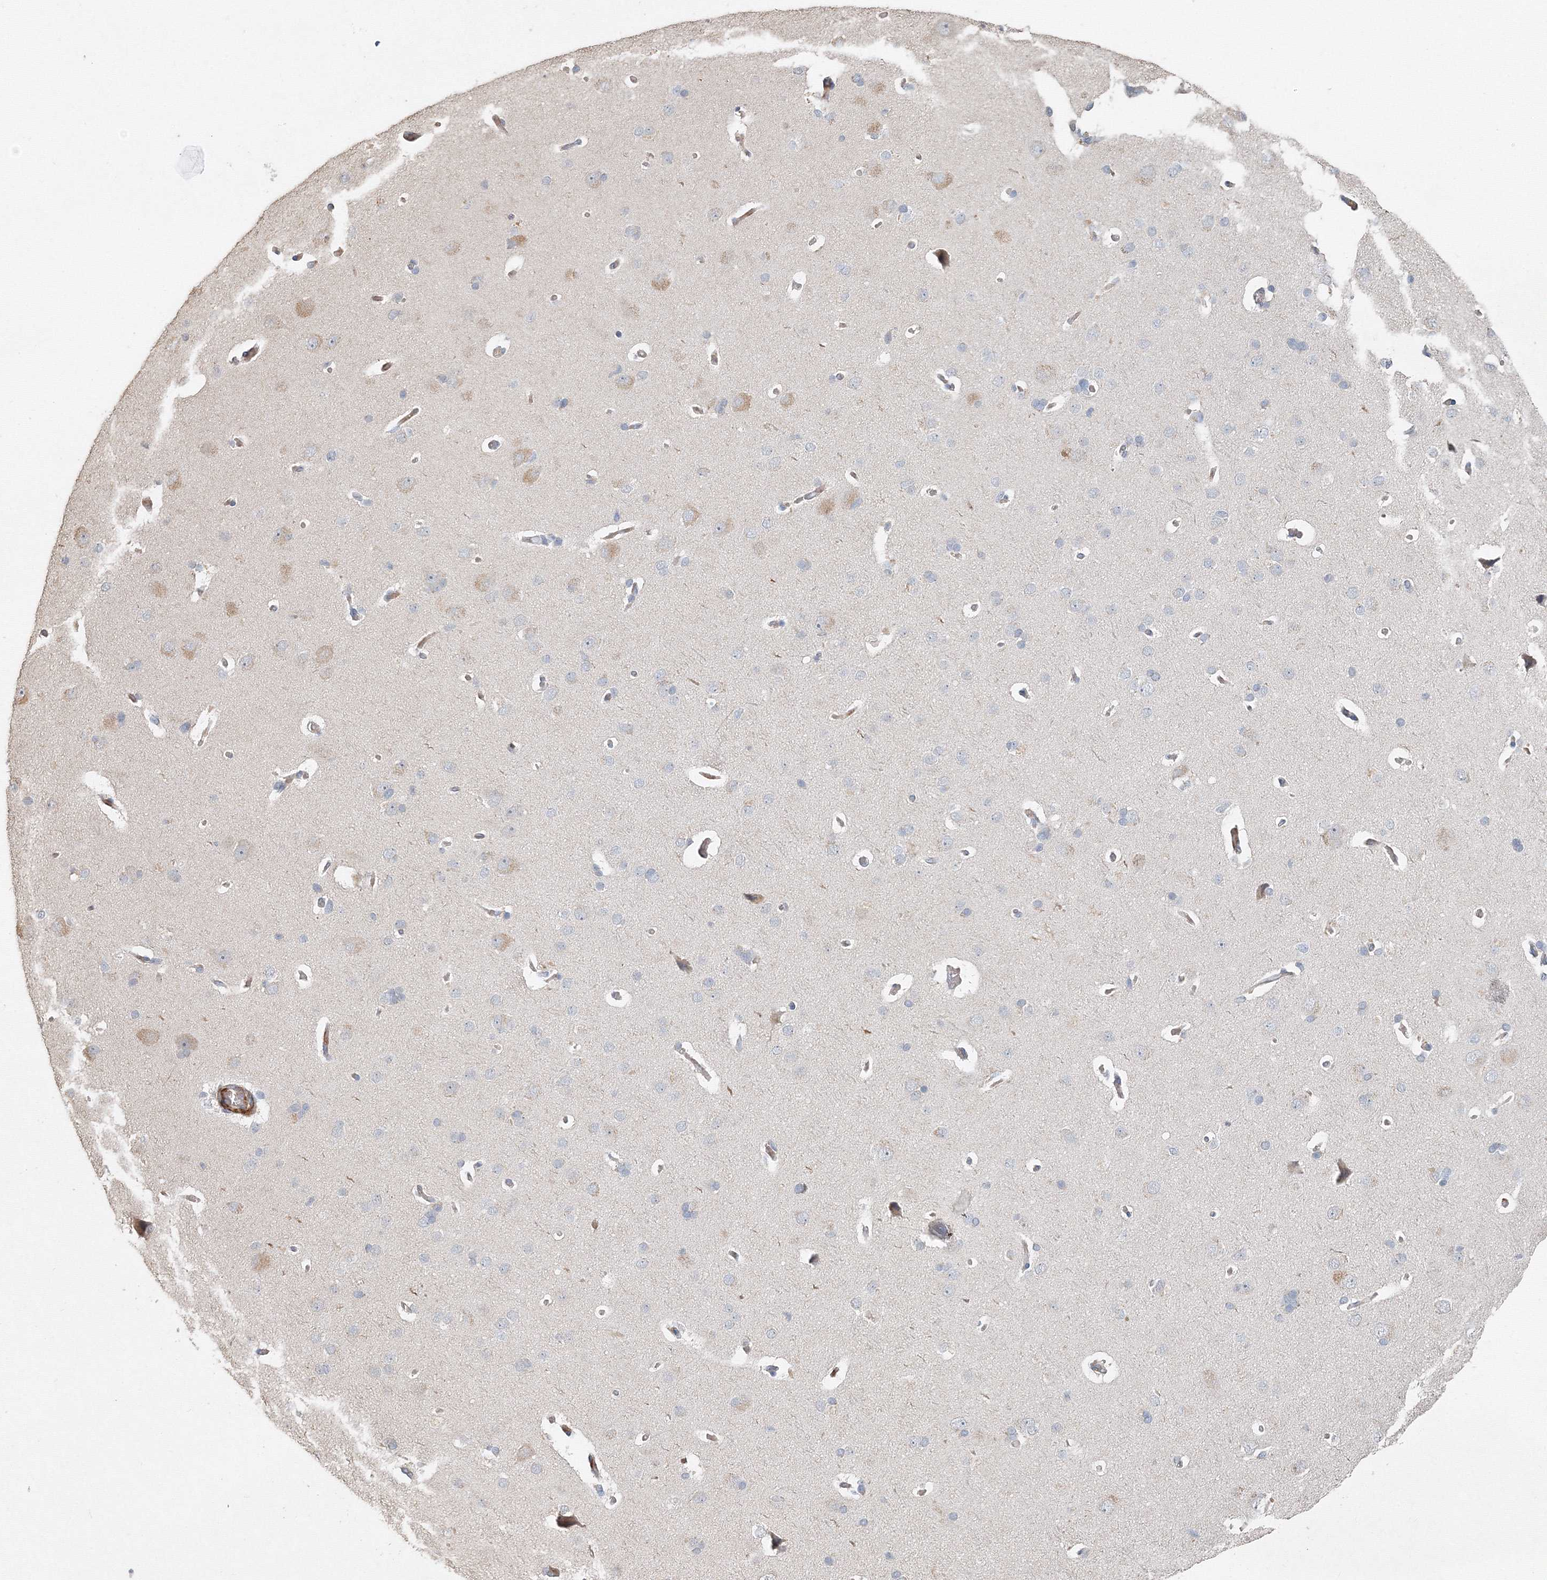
{"staining": {"intensity": "negative", "quantity": "none", "location": "none"}, "tissue": "cerebral cortex", "cell_type": "Endothelial cells", "image_type": "normal", "snomed": [{"axis": "morphology", "description": "Normal tissue, NOS"}, {"axis": "topography", "description": "Cerebral cortex"}], "caption": "Immunohistochemical staining of benign human cerebral cortex shows no significant expression in endothelial cells.", "gene": "NALF2", "patient": {"sex": "male", "age": 62}}